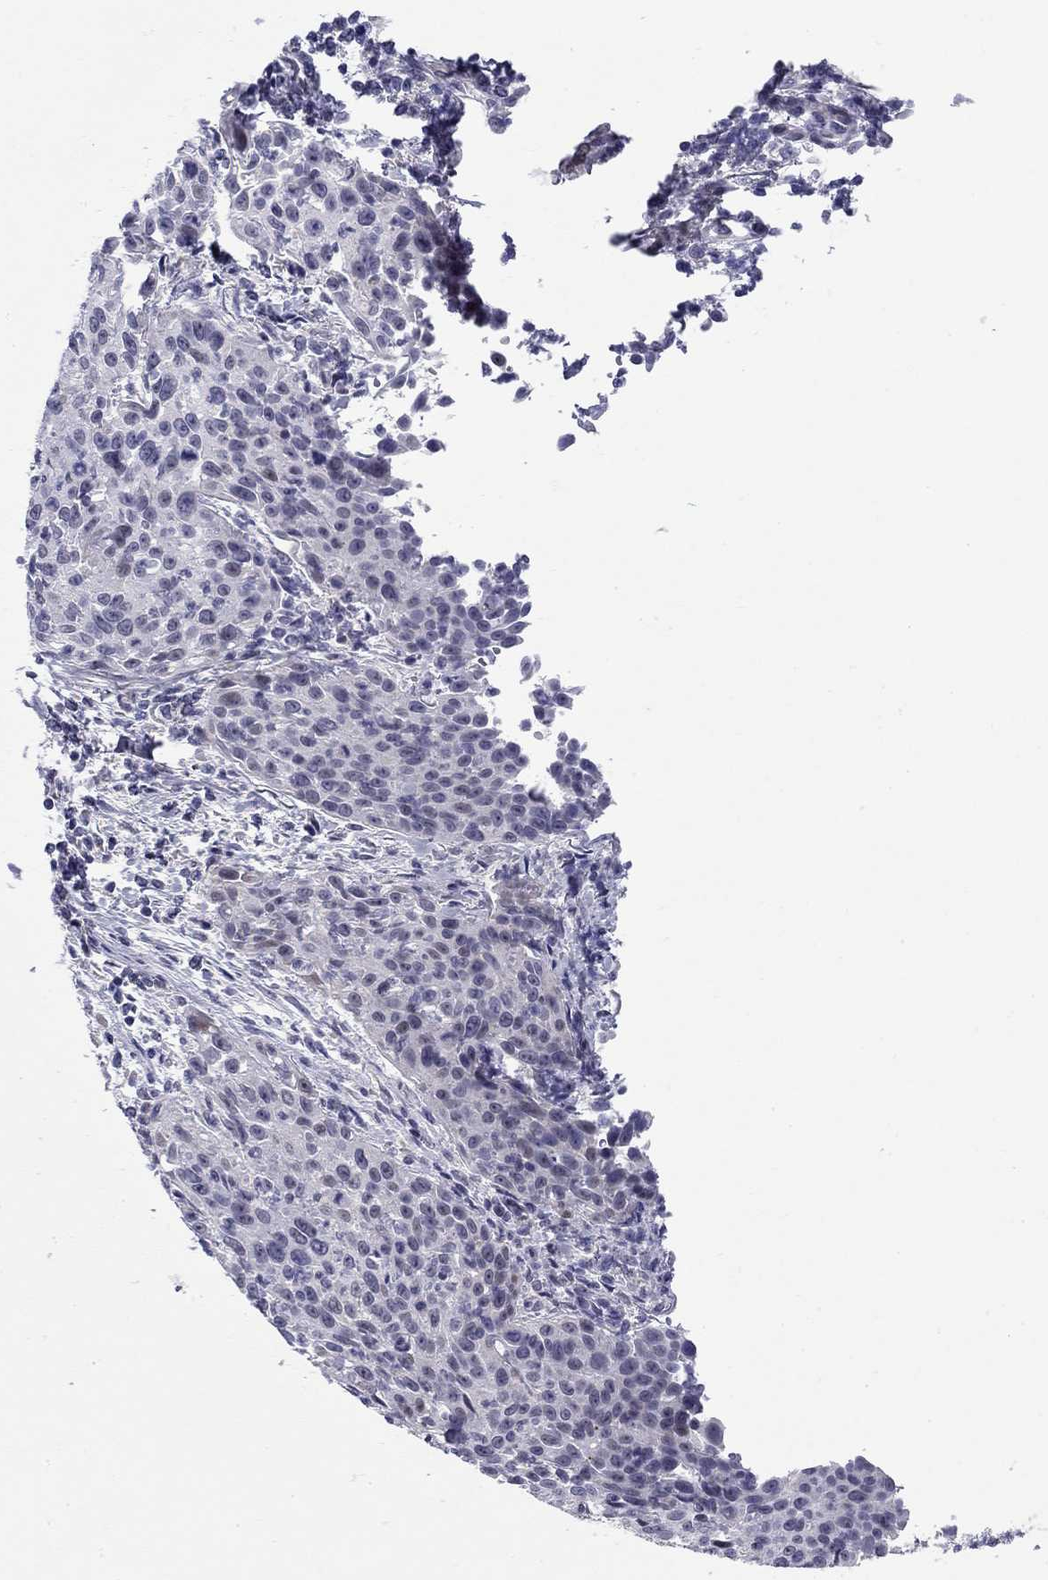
{"staining": {"intensity": "negative", "quantity": "none", "location": "none"}, "tissue": "cervical cancer", "cell_type": "Tumor cells", "image_type": "cancer", "snomed": [{"axis": "morphology", "description": "Squamous cell carcinoma, NOS"}, {"axis": "topography", "description": "Cervix"}], "caption": "Tumor cells show no significant expression in cervical squamous cell carcinoma.", "gene": "C8orf88", "patient": {"sex": "female", "age": 26}}